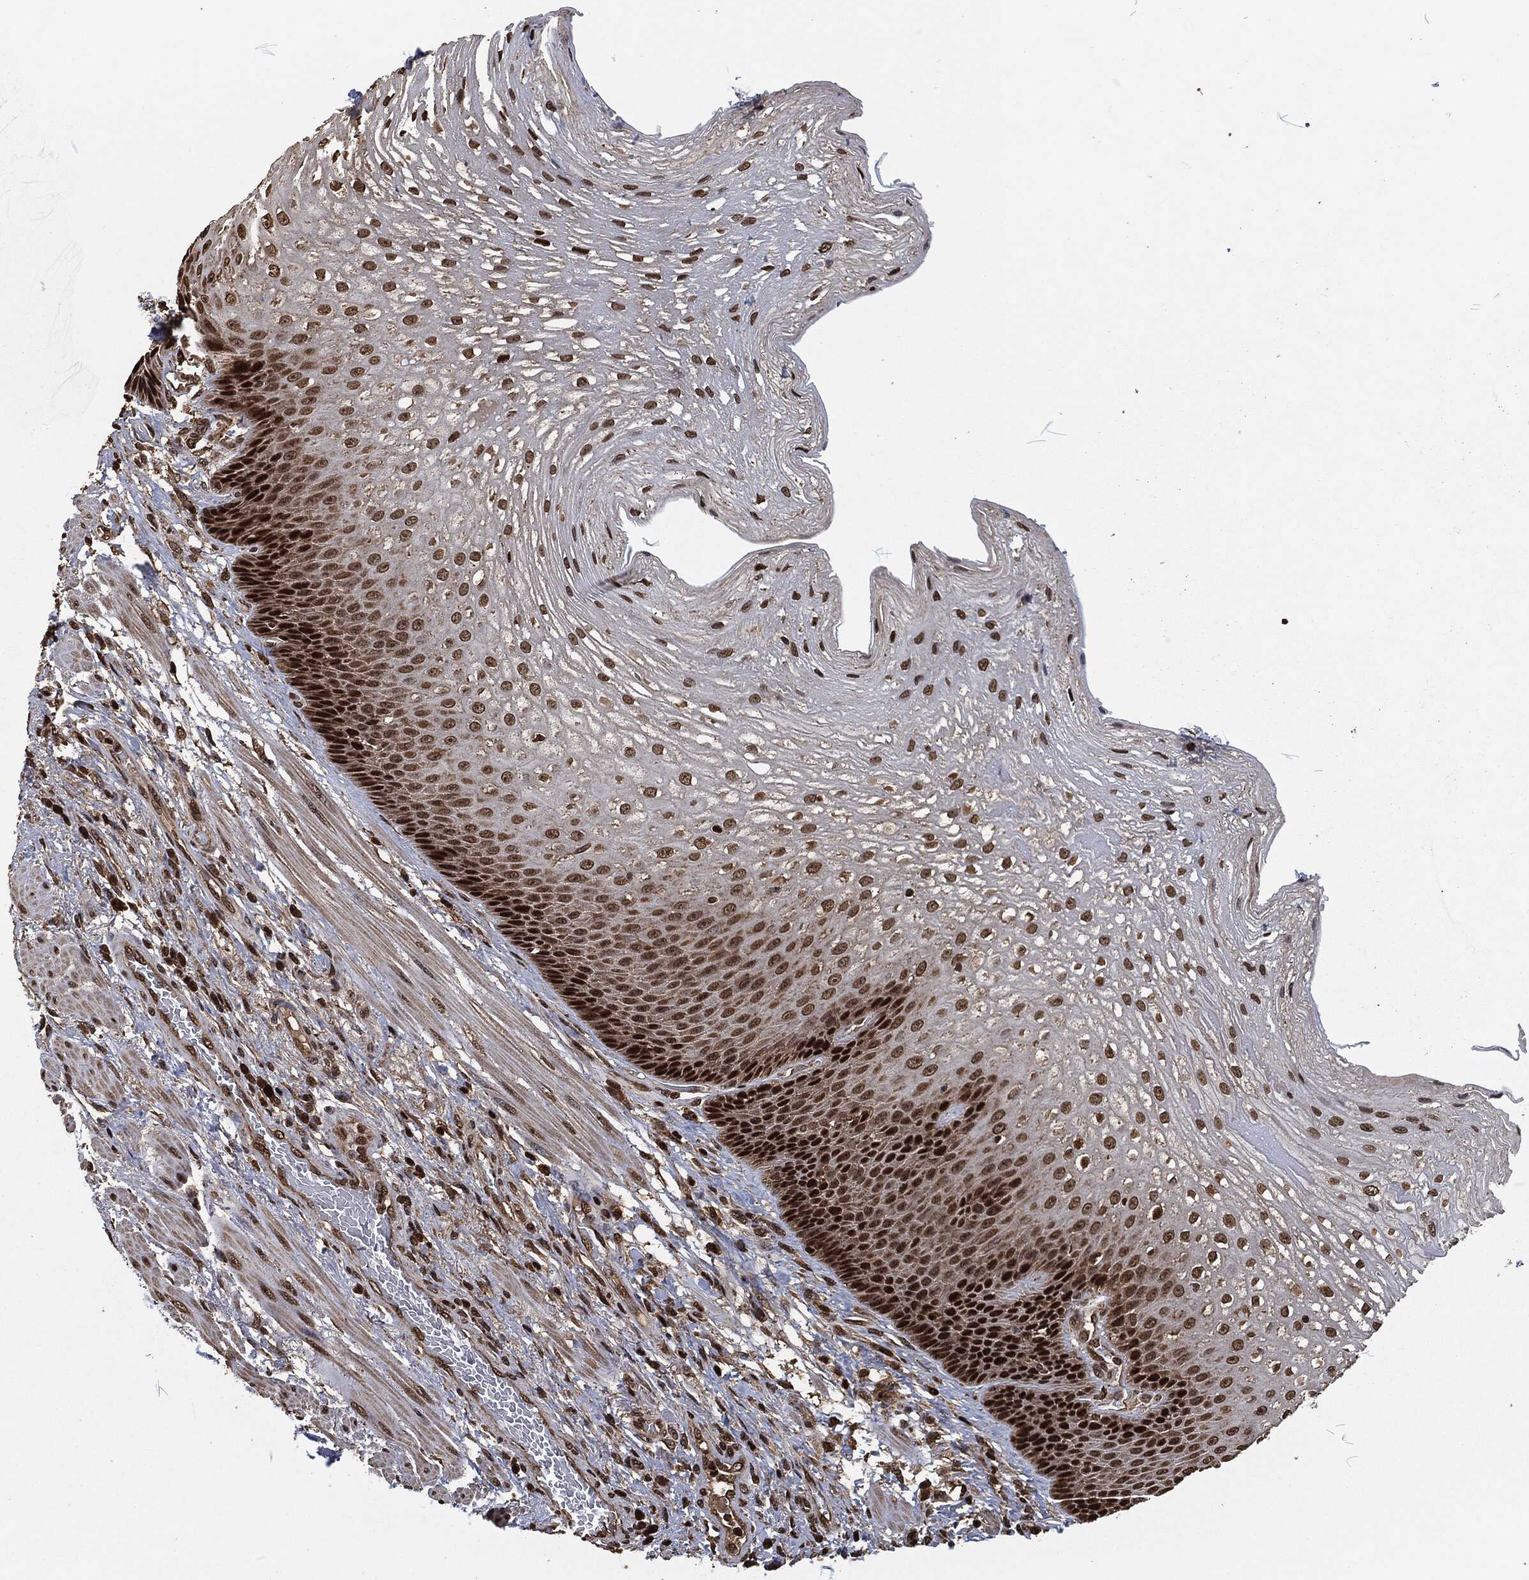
{"staining": {"intensity": "strong", "quantity": "25%-75%", "location": "nuclear"}, "tissue": "esophagus", "cell_type": "Squamous epithelial cells", "image_type": "normal", "snomed": [{"axis": "morphology", "description": "Normal tissue, NOS"}, {"axis": "topography", "description": "Esophagus"}], "caption": "Strong nuclear expression is seen in about 25%-75% of squamous epithelial cells in normal esophagus.", "gene": "SNAI1", "patient": {"sex": "male", "age": 63}}